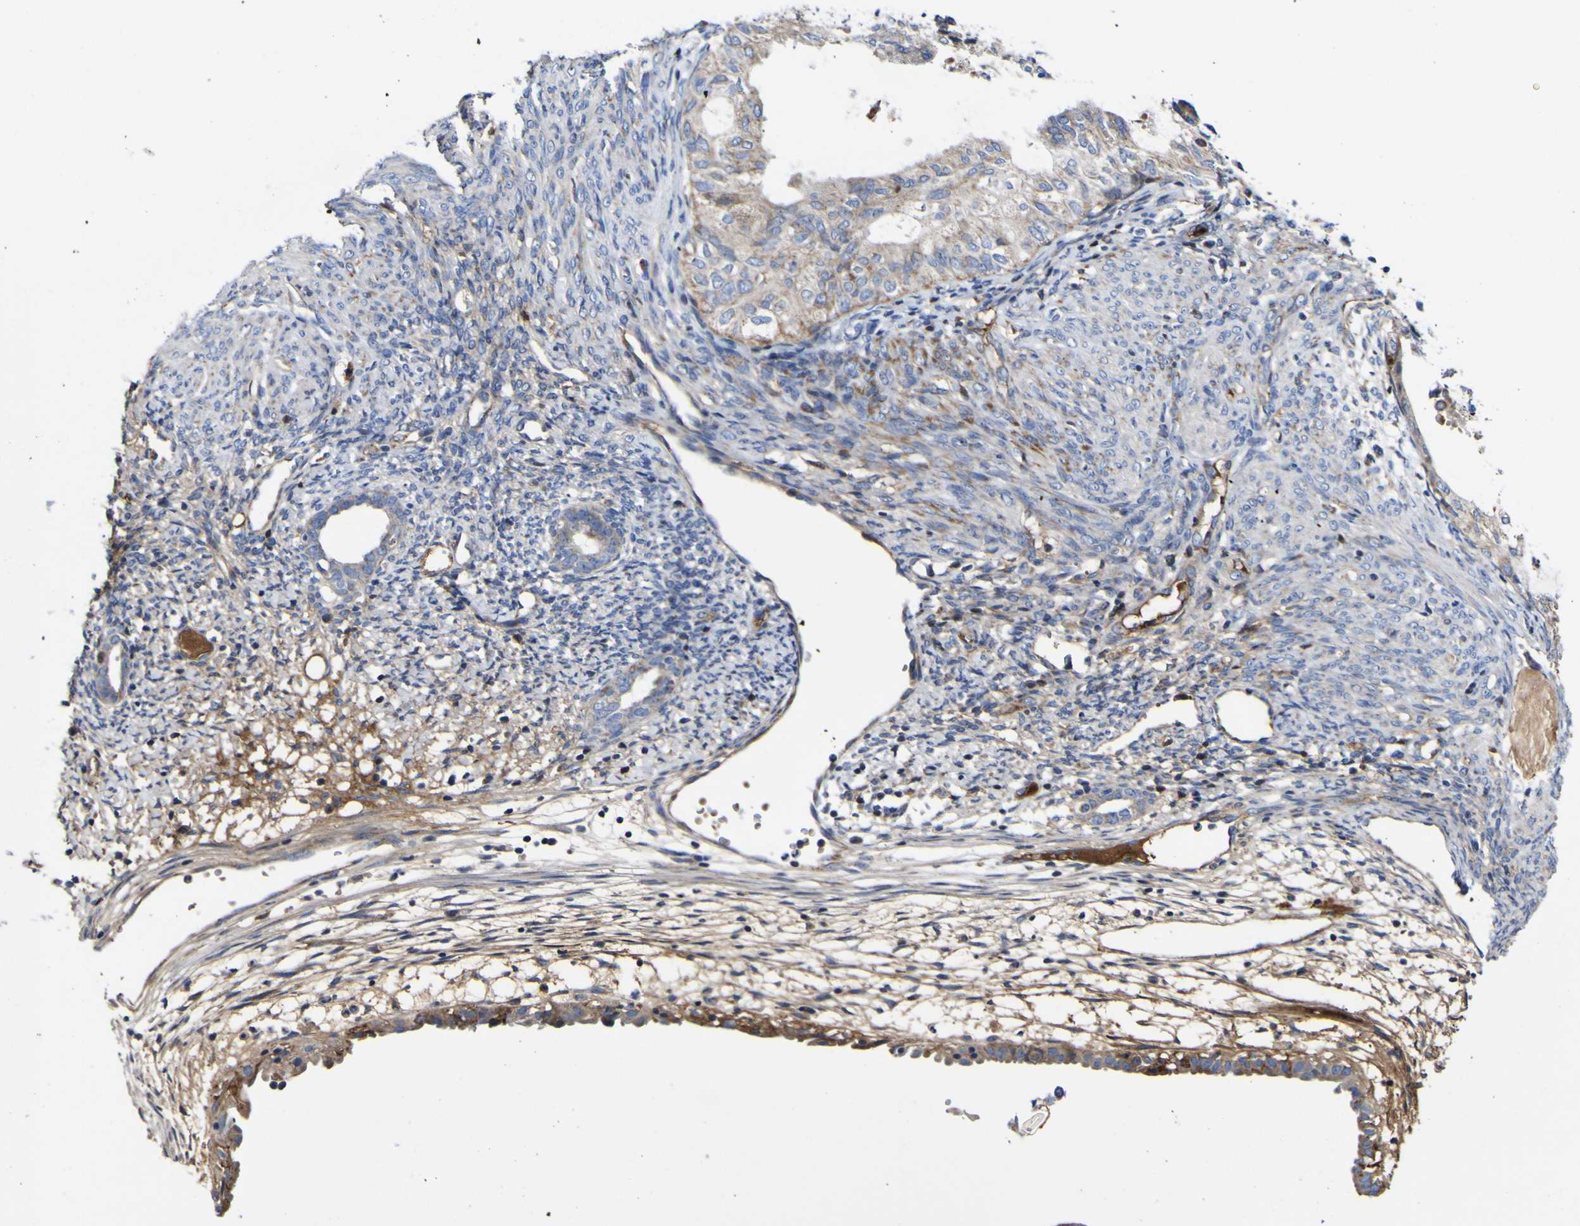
{"staining": {"intensity": "weak", "quantity": ">75%", "location": "cytoplasmic/membranous"}, "tissue": "cervical cancer", "cell_type": "Tumor cells", "image_type": "cancer", "snomed": [{"axis": "morphology", "description": "Normal tissue, NOS"}, {"axis": "morphology", "description": "Adenocarcinoma, NOS"}, {"axis": "topography", "description": "Cervix"}, {"axis": "topography", "description": "Endometrium"}], "caption": "Immunohistochemical staining of human cervical cancer (adenocarcinoma) displays low levels of weak cytoplasmic/membranous protein expression in approximately >75% of tumor cells.", "gene": "CCDC90B", "patient": {"sex": "female", "age": 86}}